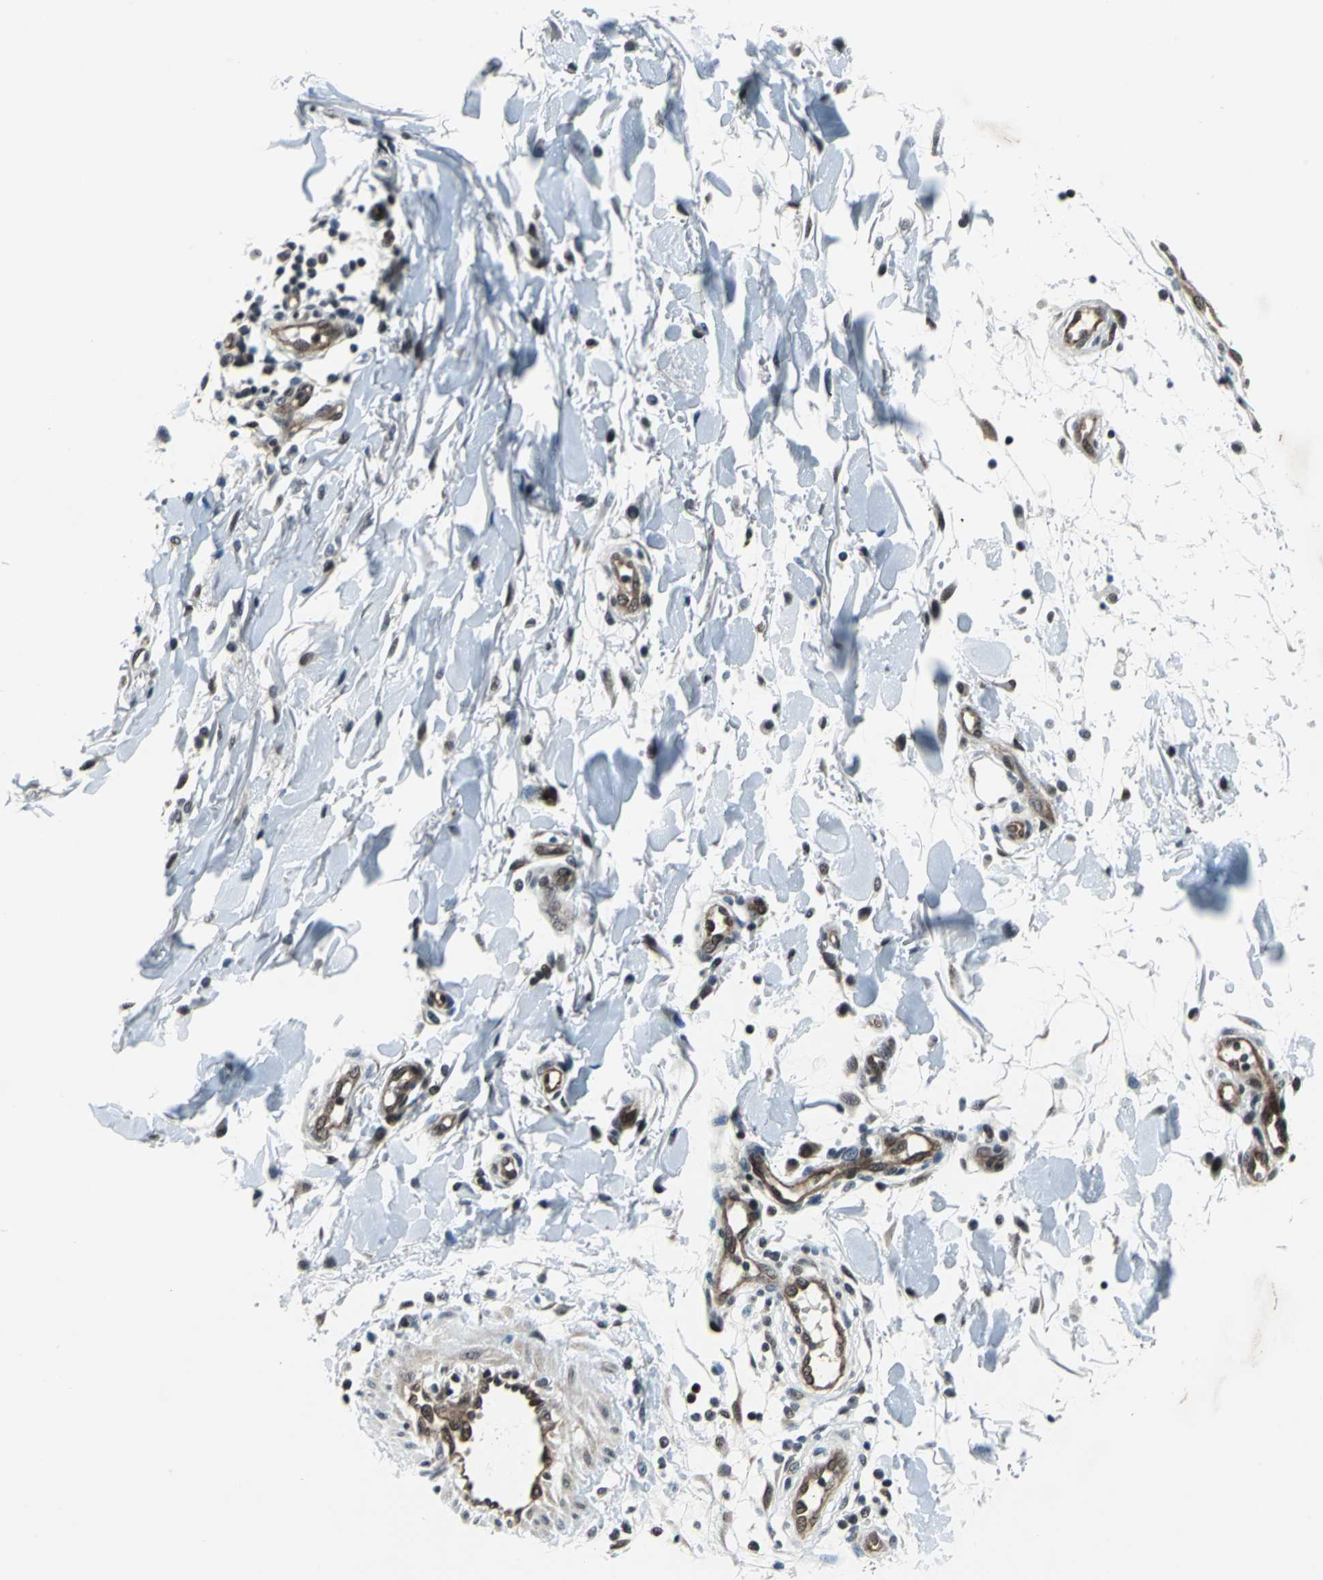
{"staining": {"intensity": "negative", "quantity": "none", "location": "none"}, "tissue": "melanoma", "cell_type": "Tumor cells", "image_type": "cancer", "snomed": [{"axis": "morphology", "description": "Malignant melanoma, NOS"}, {"axis": "topography", "description": "Skin"}], "caption": "This histopathology image is of malignant melanoma stained with IHC to label a protein in brown with the nuclei are counter-stained blue. There is no positivity in tumor cells.", "gene": "POLR3K", "patient": {"sex": "female", "age": 81}}